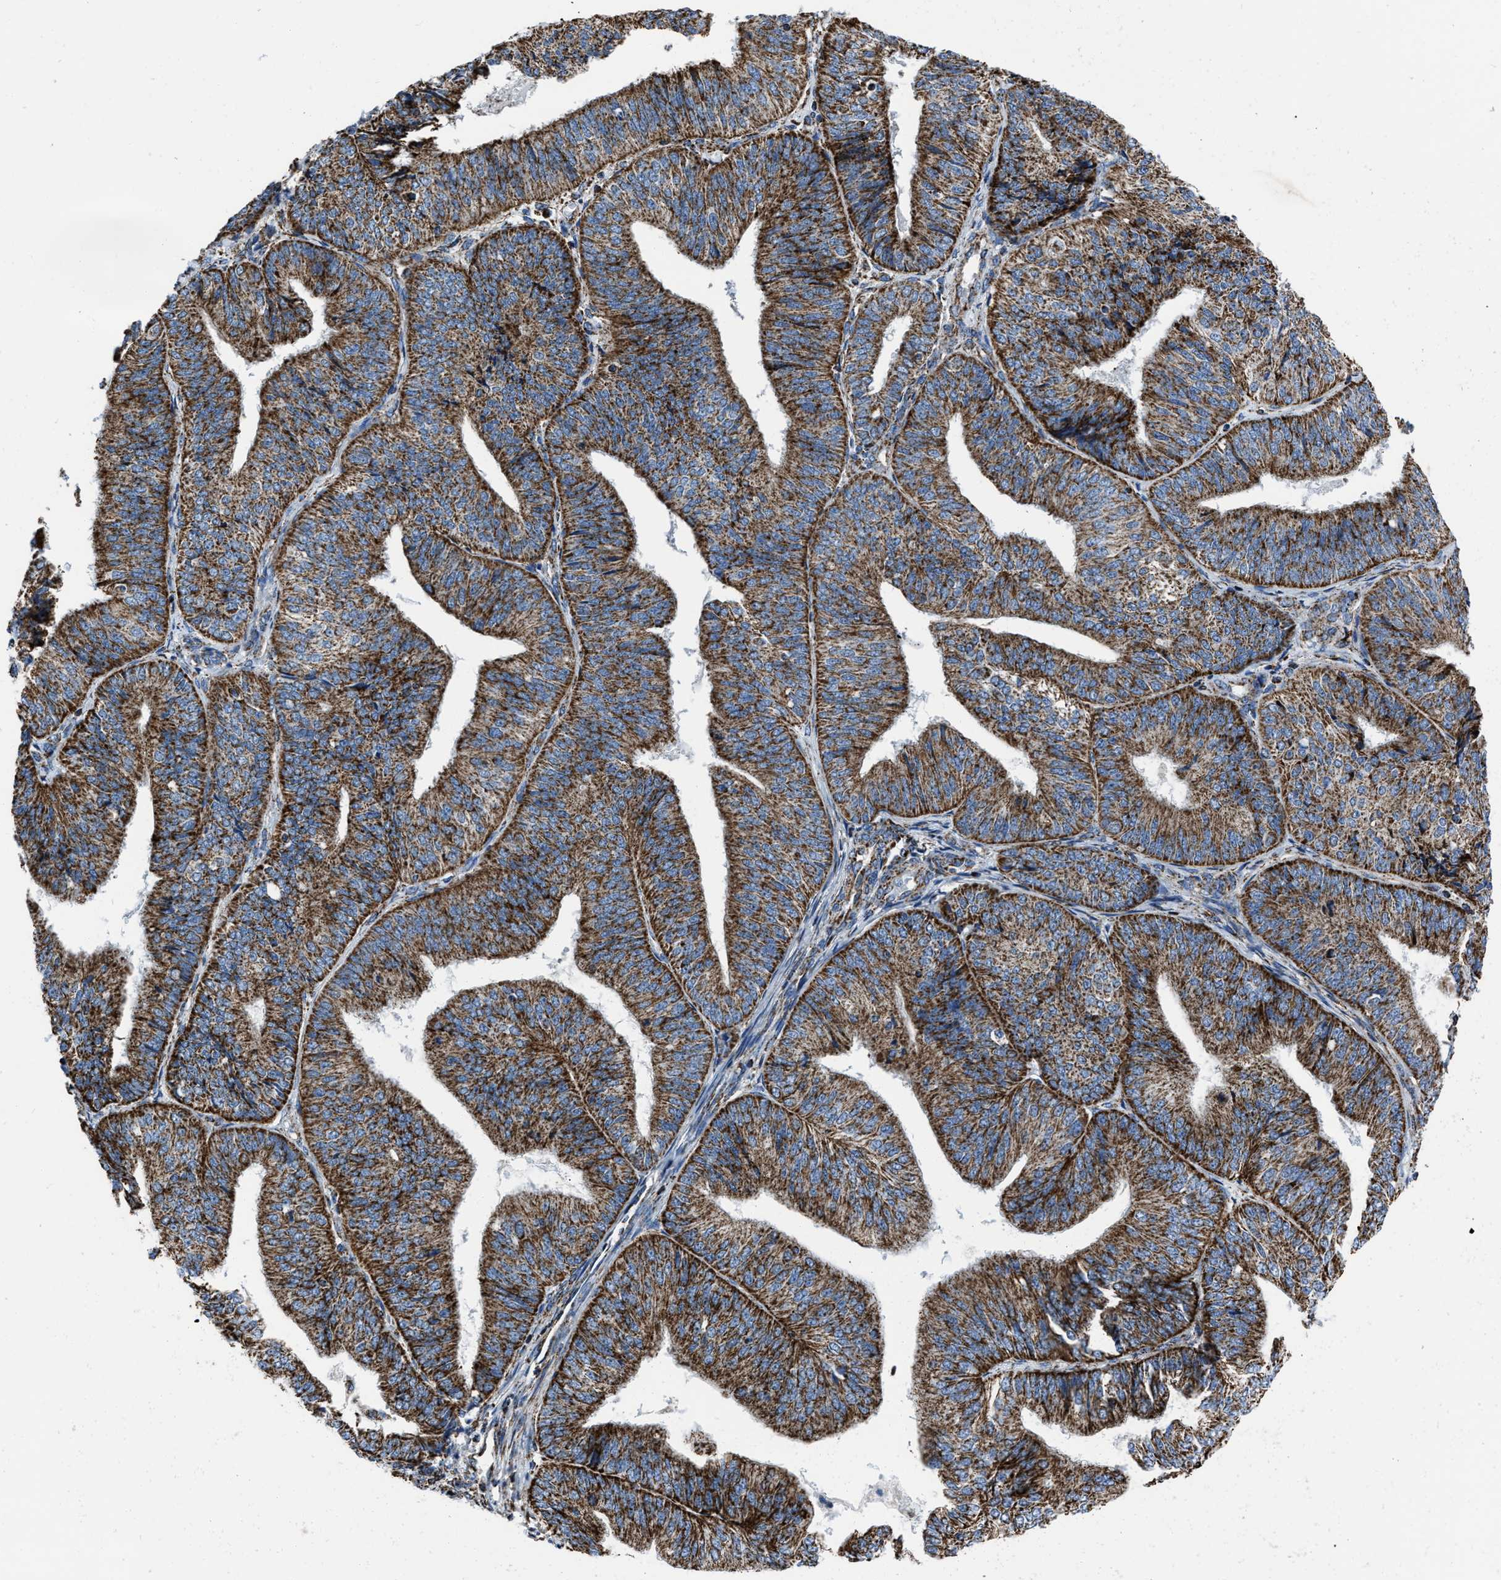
{"staining": {"intensity": "strong", "quantity": ">75%", "location": "cytoplasmic/membranous"}, "tissue": "endometrial cancer", "cell_type": "Tumor cells", "image_type": "cancer", "snomed": [{"axis": "morphology", "description": "Adenocarcinoma, NOS"}, {"axis": "topography", "description": "Endometrium"}], "caption": "IHC staining of endometrial cancer (adenocarcinoma), which shows high levels of strong cytoplasmic/membranous positivity in approximately >75% of tumor cells indicating strong cytoplasmic/membranous protein staining. The staining was performed using DAB (brown) for protein detection and nuclei were counterstained in hematoxylin (blue).", "gene": "NSD3", "patient": {"sex": "female", "age": 58}}